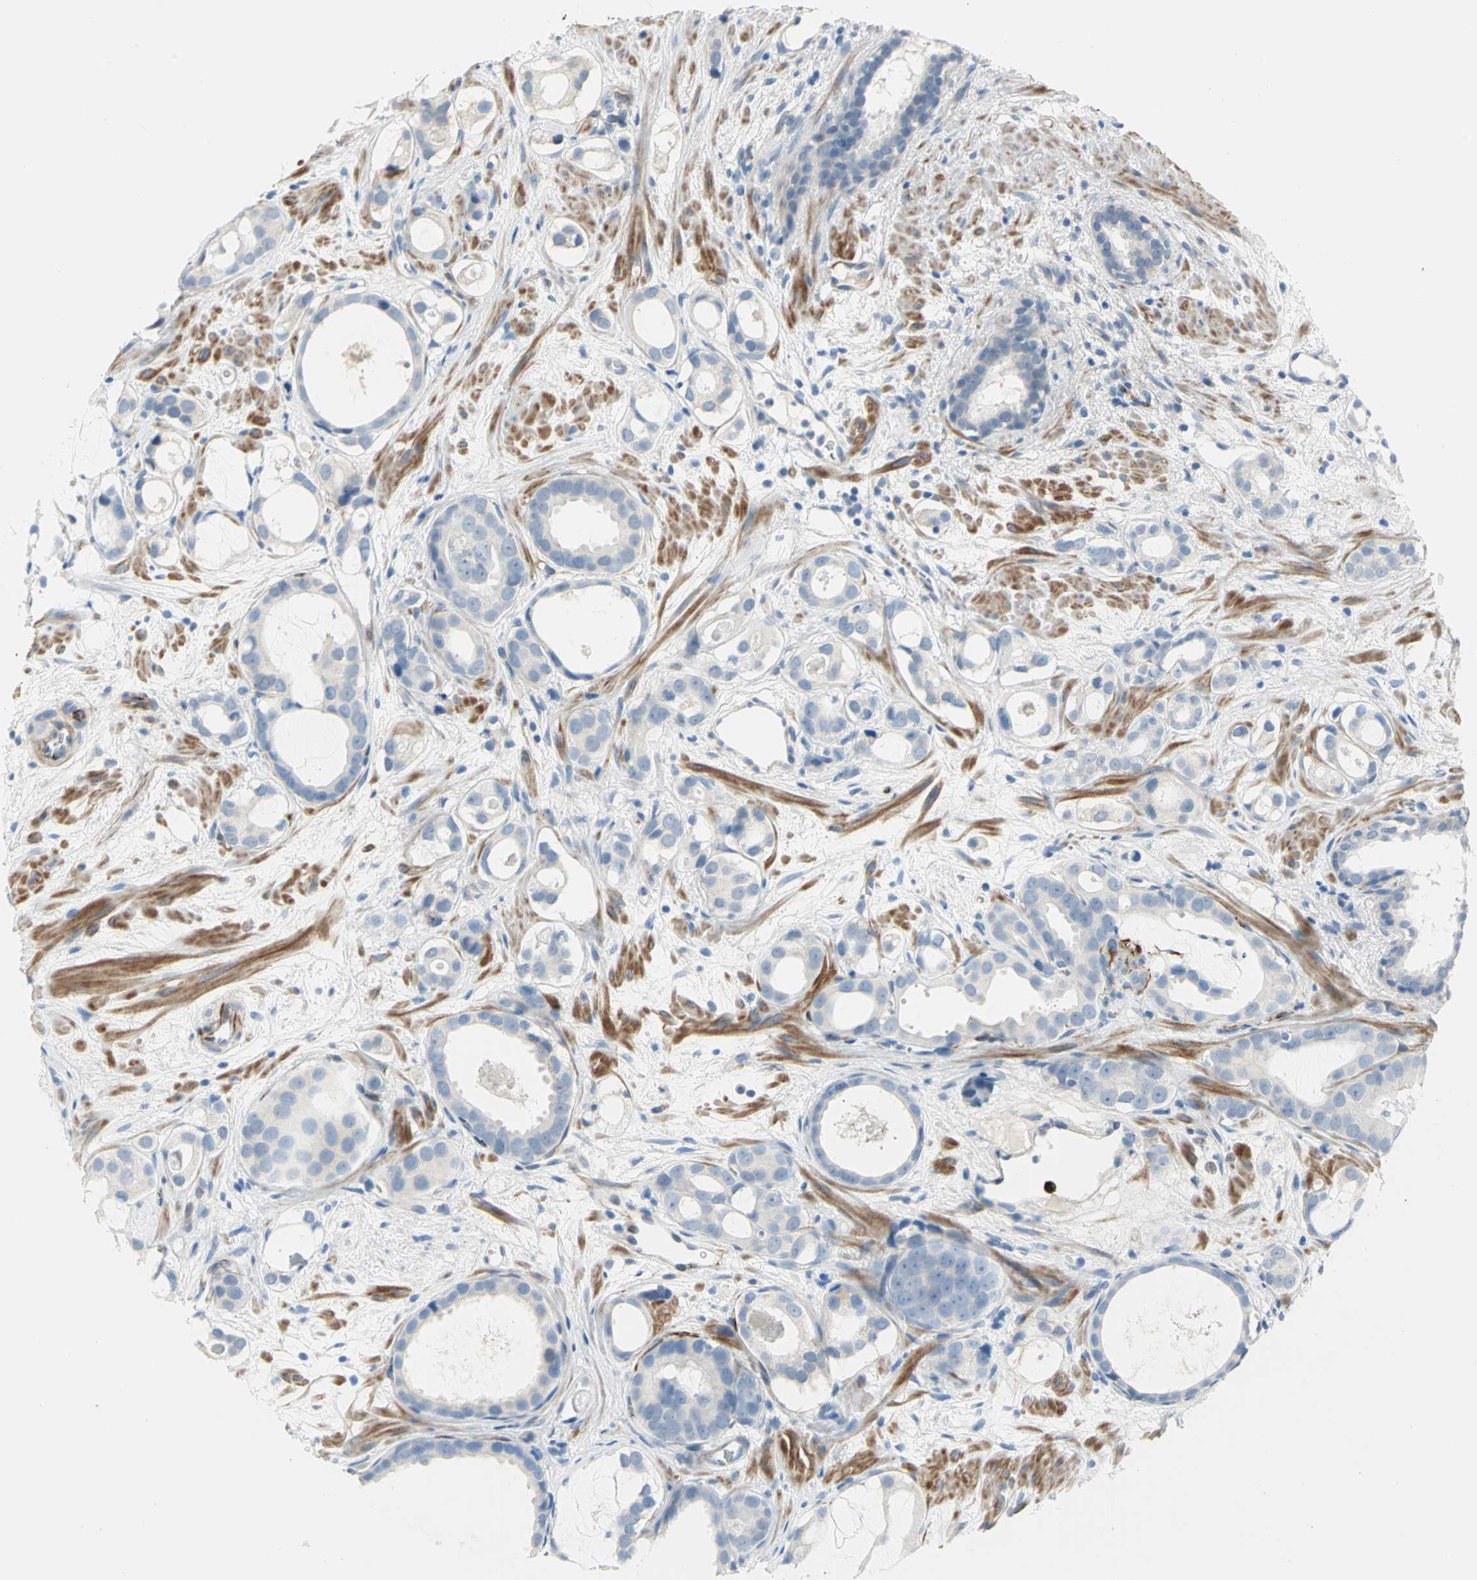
{"staining": {"intensity": "negative", "quantity": "none", "location": "none"}, "tissue": "prostate cancer", "cell_type": "Tumor cells", "image_type": "cancer", "snomed": [{"axis": "morphology", "description": "Adenocarcinoma, Low grade"}, {"axis": "topography", "description": "Prostate"}], "caption": "DAB (3,3'-diaminobenzidine) immunohistochemical staining of prostate cancer reveals no significant positivity in tumor cells.", "gene": "ALOX15", "patient": {"sex": "male", "age": 57}}